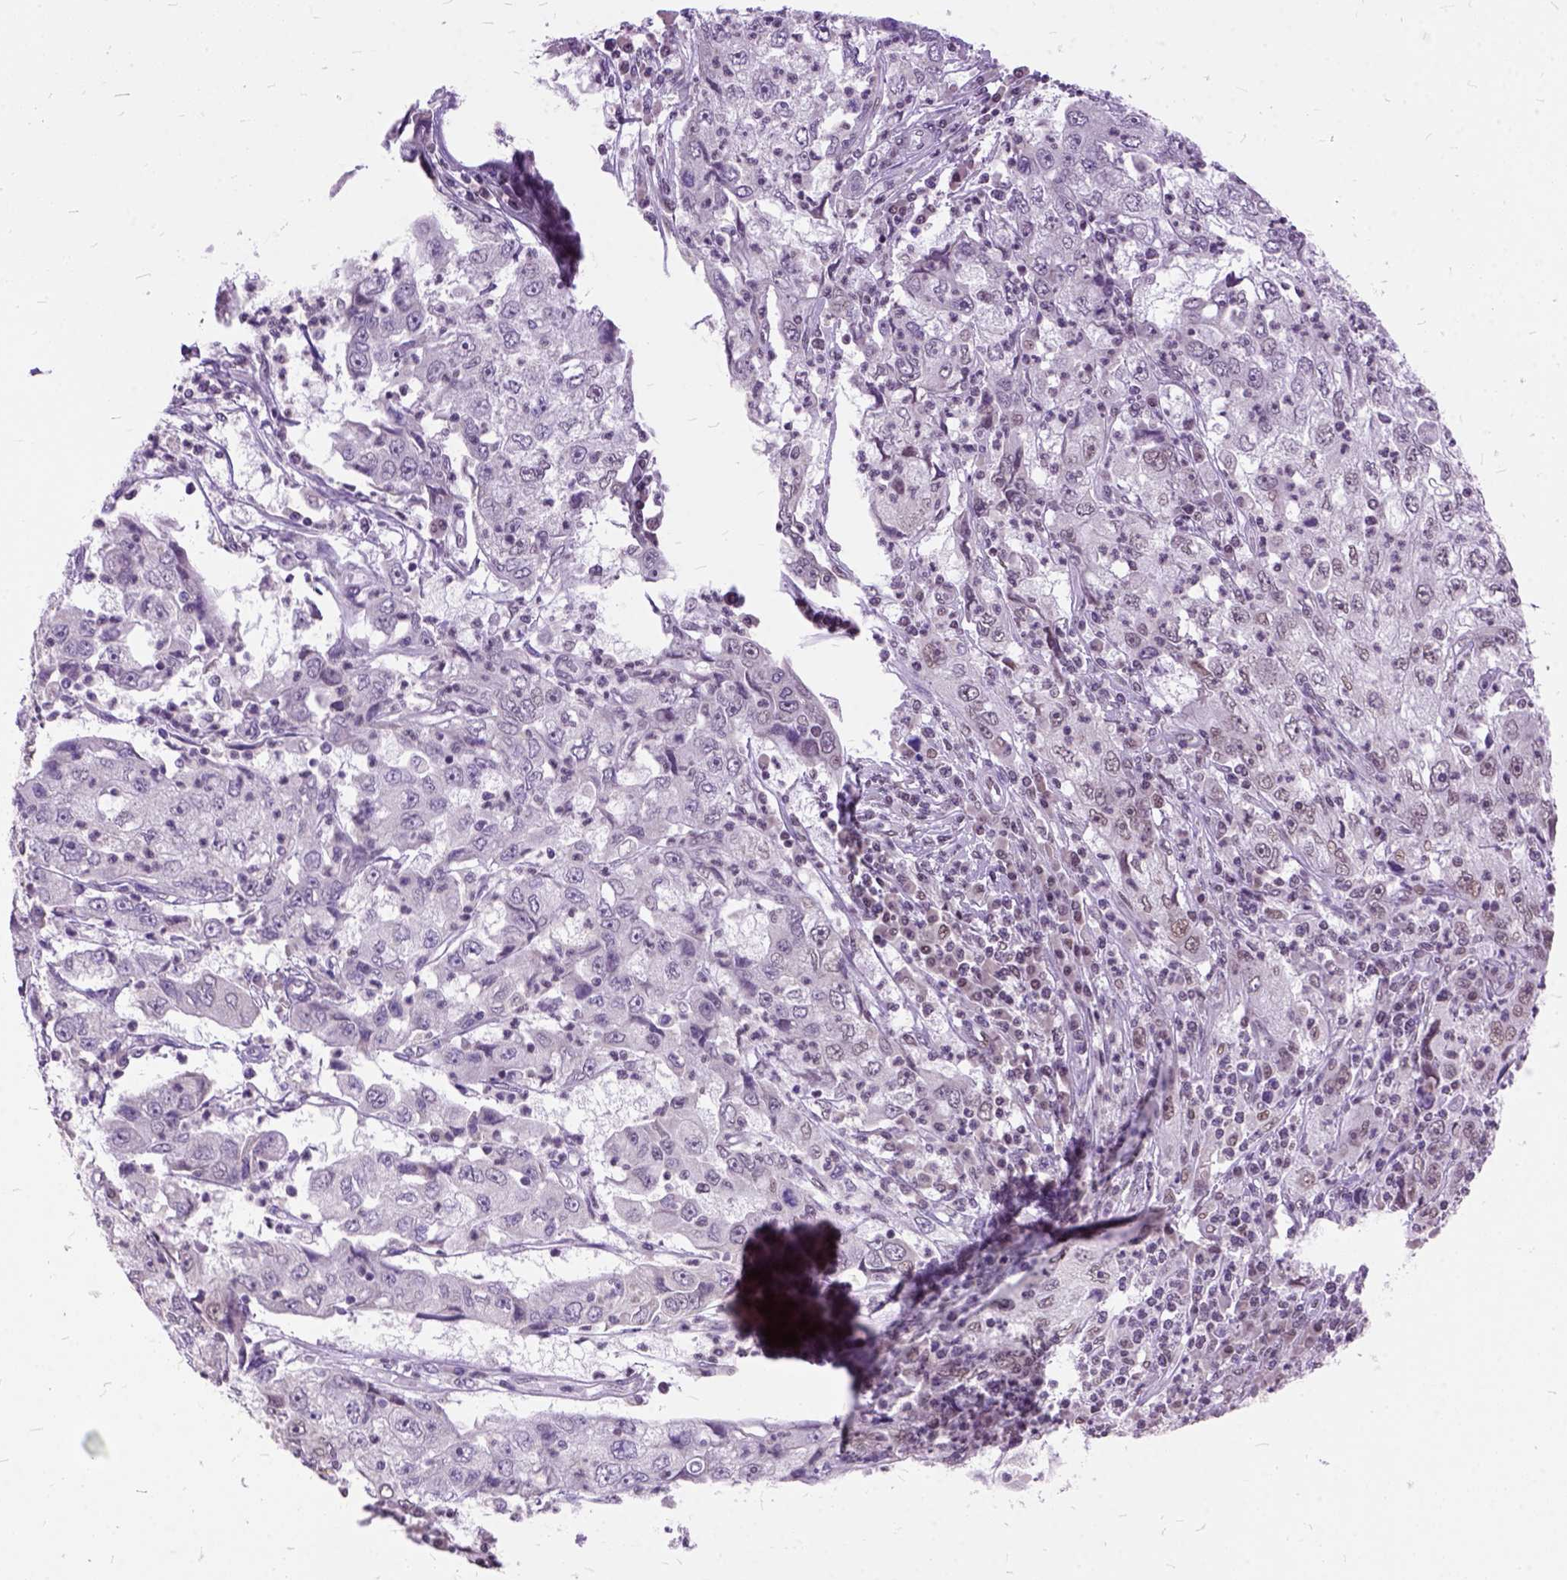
{"staining": {"intensity": "negative", "quantity": "none", "location": "none"}, "tissue": "cervical cancer", "cell_type": "Tumor cells", "image_type": "cancer", "snomed": [{"axis": "morphology", "description": "Squamous cell carcinoma, NOS"}, {"axis": "topography", "description": "Cervix"}], "caption": "Image shows no protein staining in tumor cells of cervical cancer (squamous cell carcinoma) tissue.", "gene": "ORC5", "patient": {"sex": "female", "age": 36}}